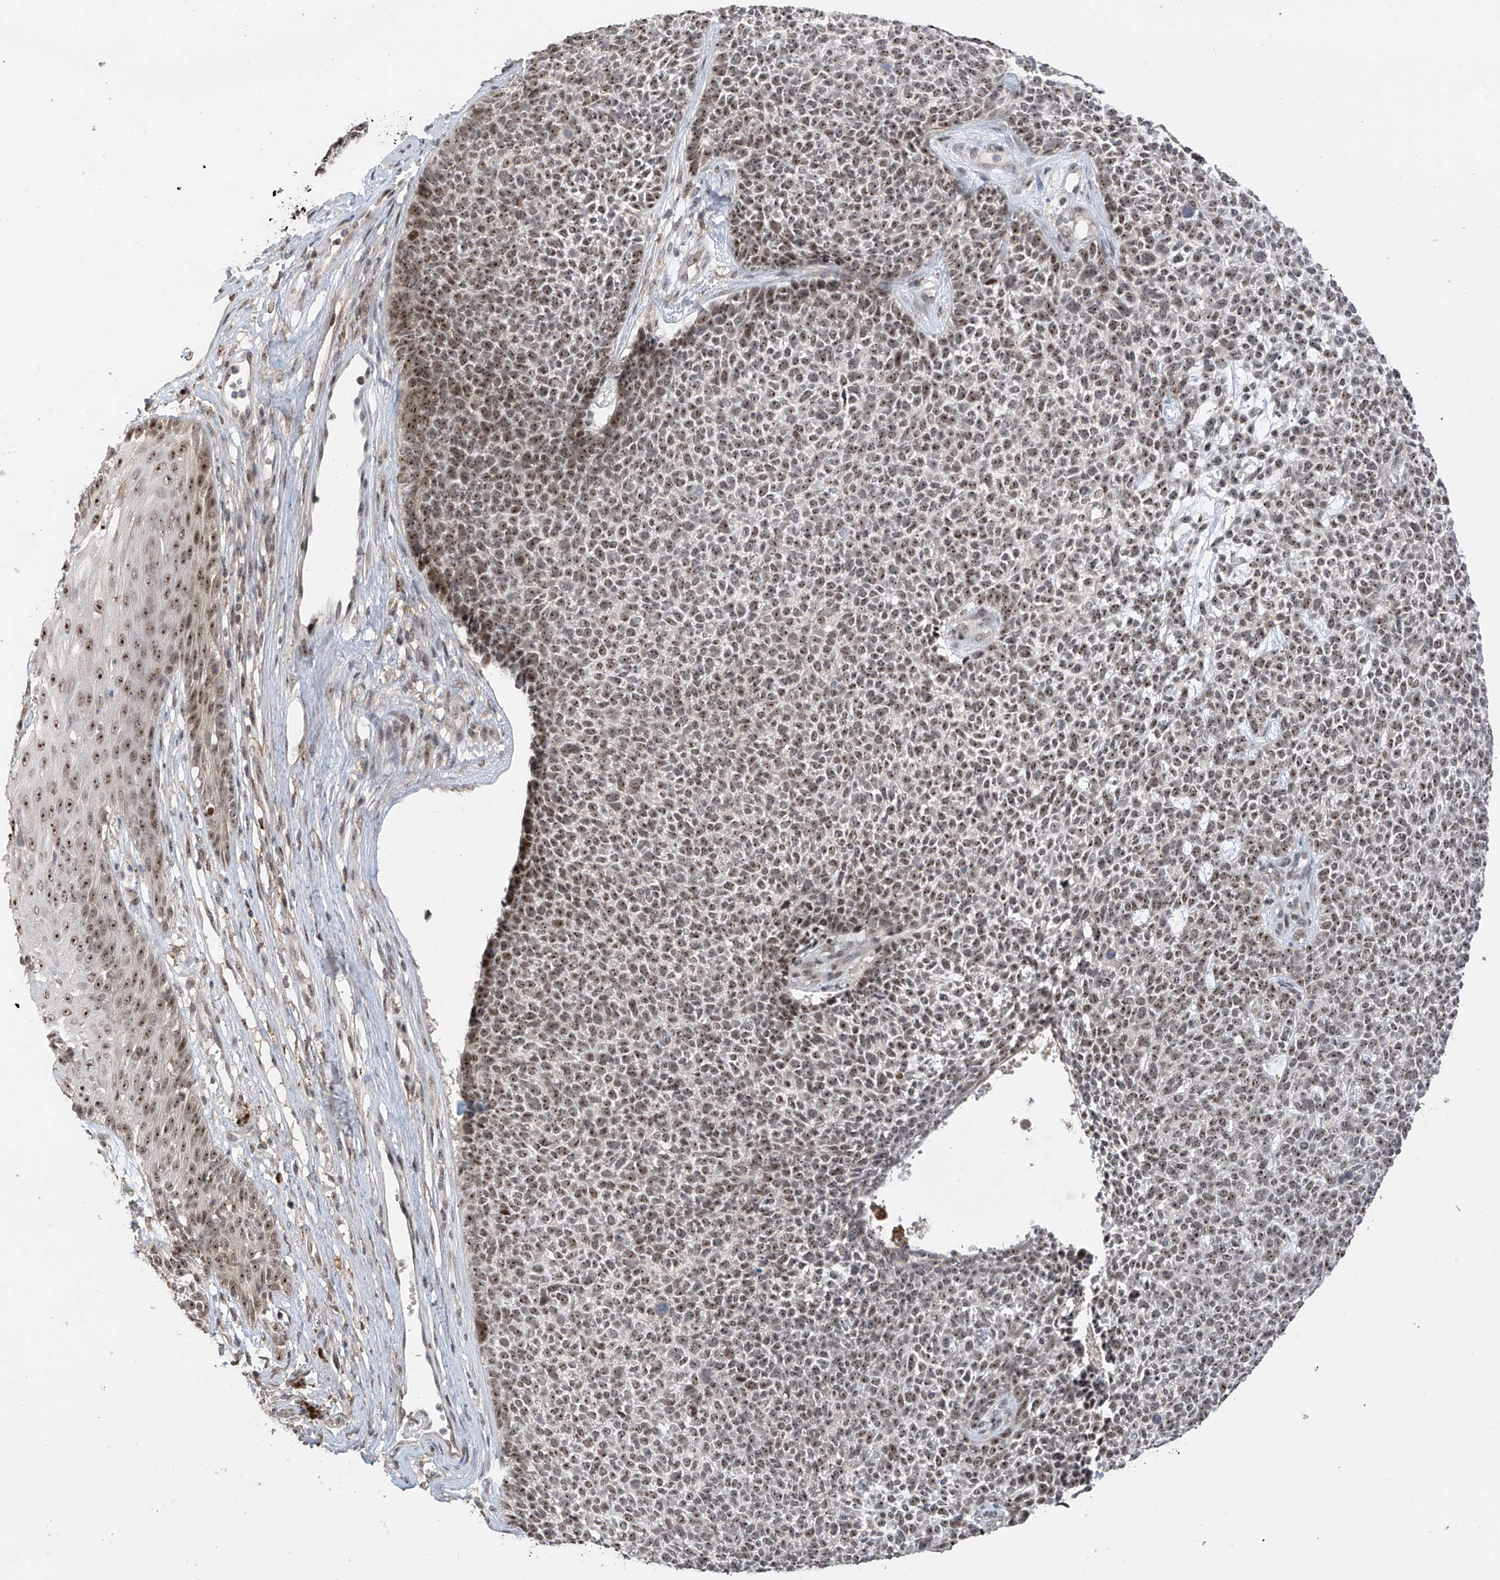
{"staining": {"intensity": "moderate", "quantity": ">75%", "location": "nuclear"}, "tissue": "skin cancer", "cell_type": "Tumor cells", "image_type": "cancer", "snomed": [{"axis": "morphology", "description": "Basal cell carcinoma"}, {"axis": "topography", "description": "Skin"}], "caption": "Immunohistochemistry (IHC) (DAB (3,3'-diaminobenzidine)) staining of human basal cell carcinoma (skin) reveals moderate nuclear protein positivity in approximately >75% of tumor cells. Nuclei are stained in blue.", "gene": "C1orf131", "patient": {"sex": "female", "age": 84}}